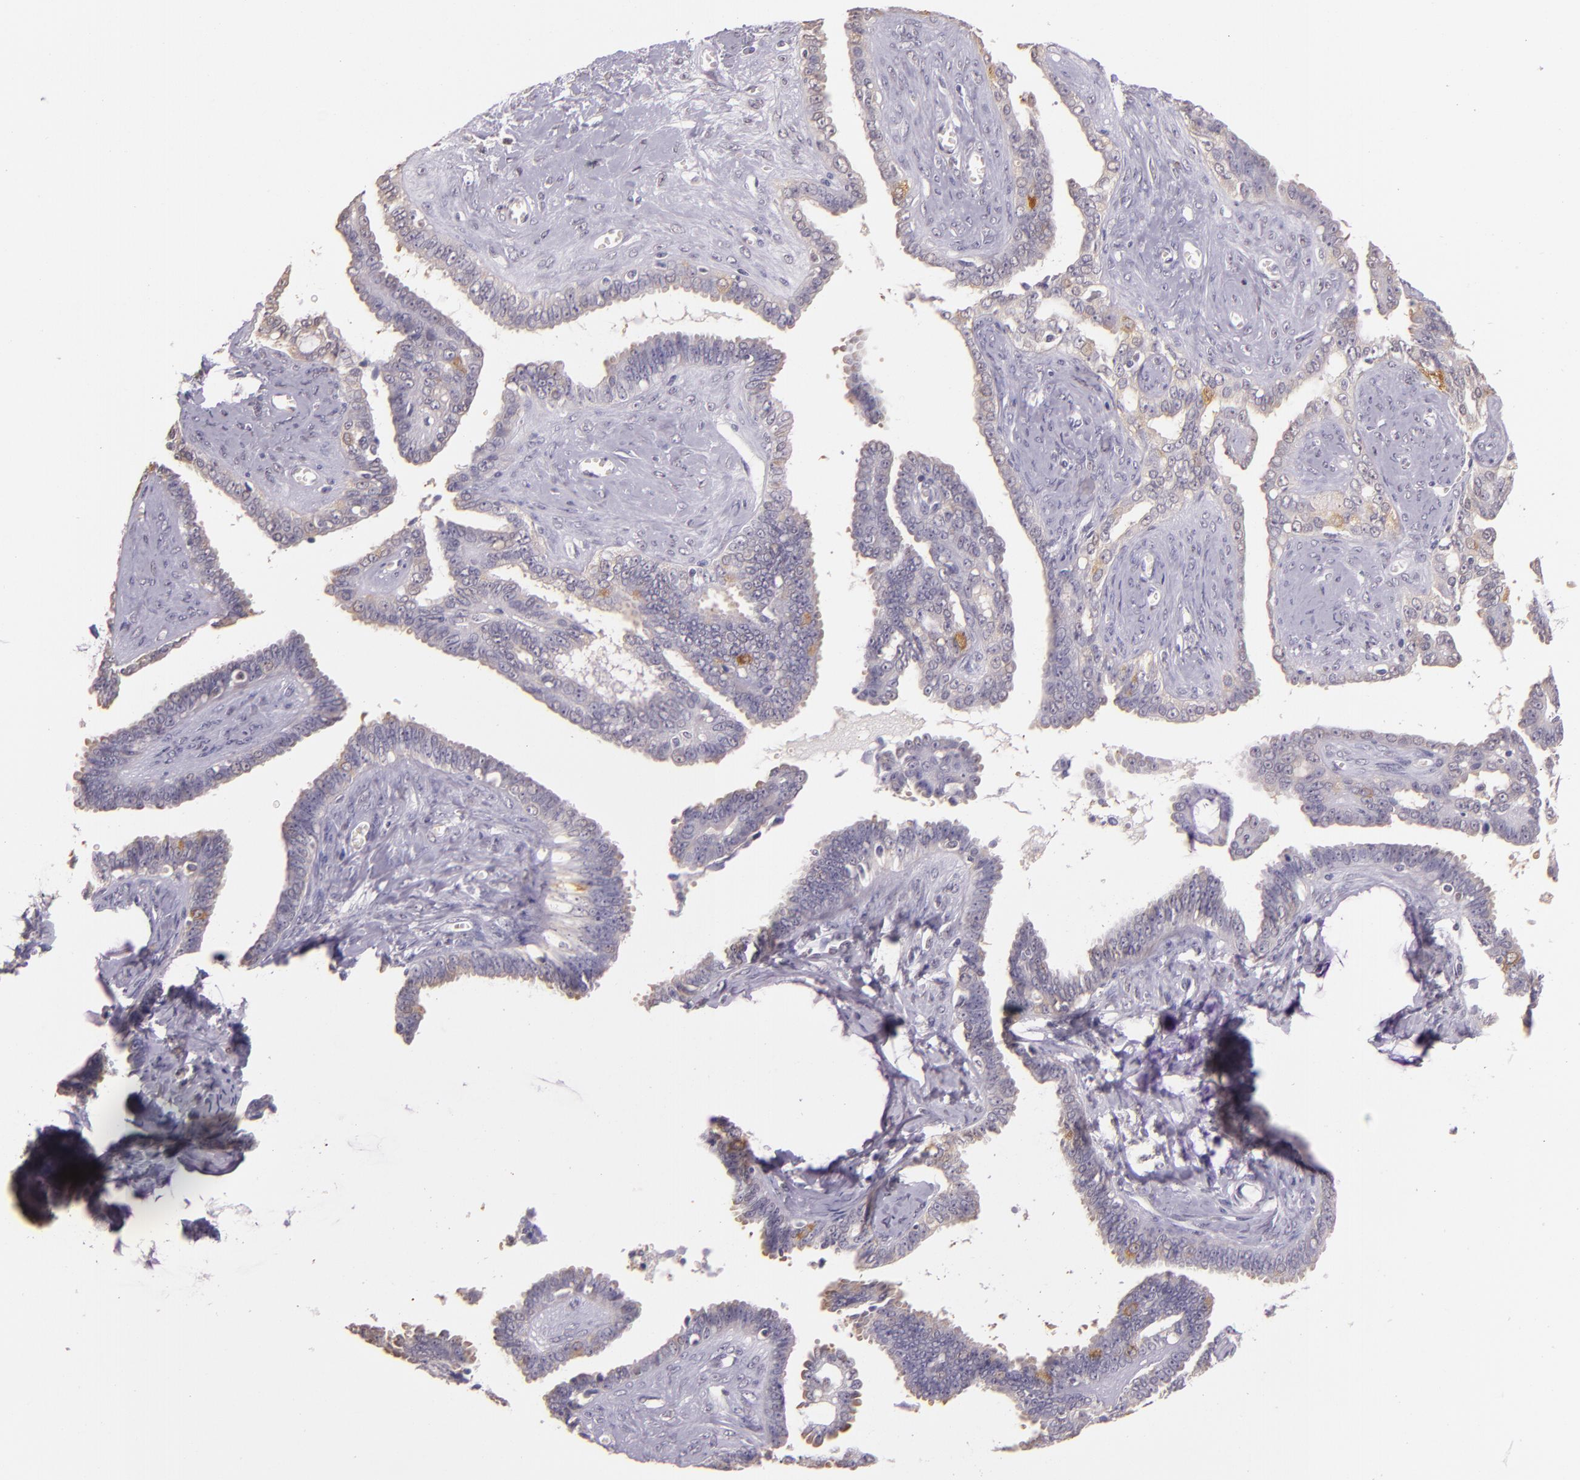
{"staining": {"intensity": "weak", "quantity": "25%-75%", "location": "cytoplasmic/membranous"}, "tissue": "ovarian cancer", "cell_type": "Tumor cells", "image_type": "cancer", "snomed": [{"axis": "morphology", "description": "Cystadenocarcinoma, serous, NOS"}, {"axis": "topography", "description": "Ovary"}], "caption": "Human ovarian cancer (serous cystadenocarcinoma) stained with a brown dye reveals weak cytoplasmic/membranous positive expression in about 25%-75% of tumor cells.", "gene": "HSPA8", "patient": {"sex": "female", "age": 71}}